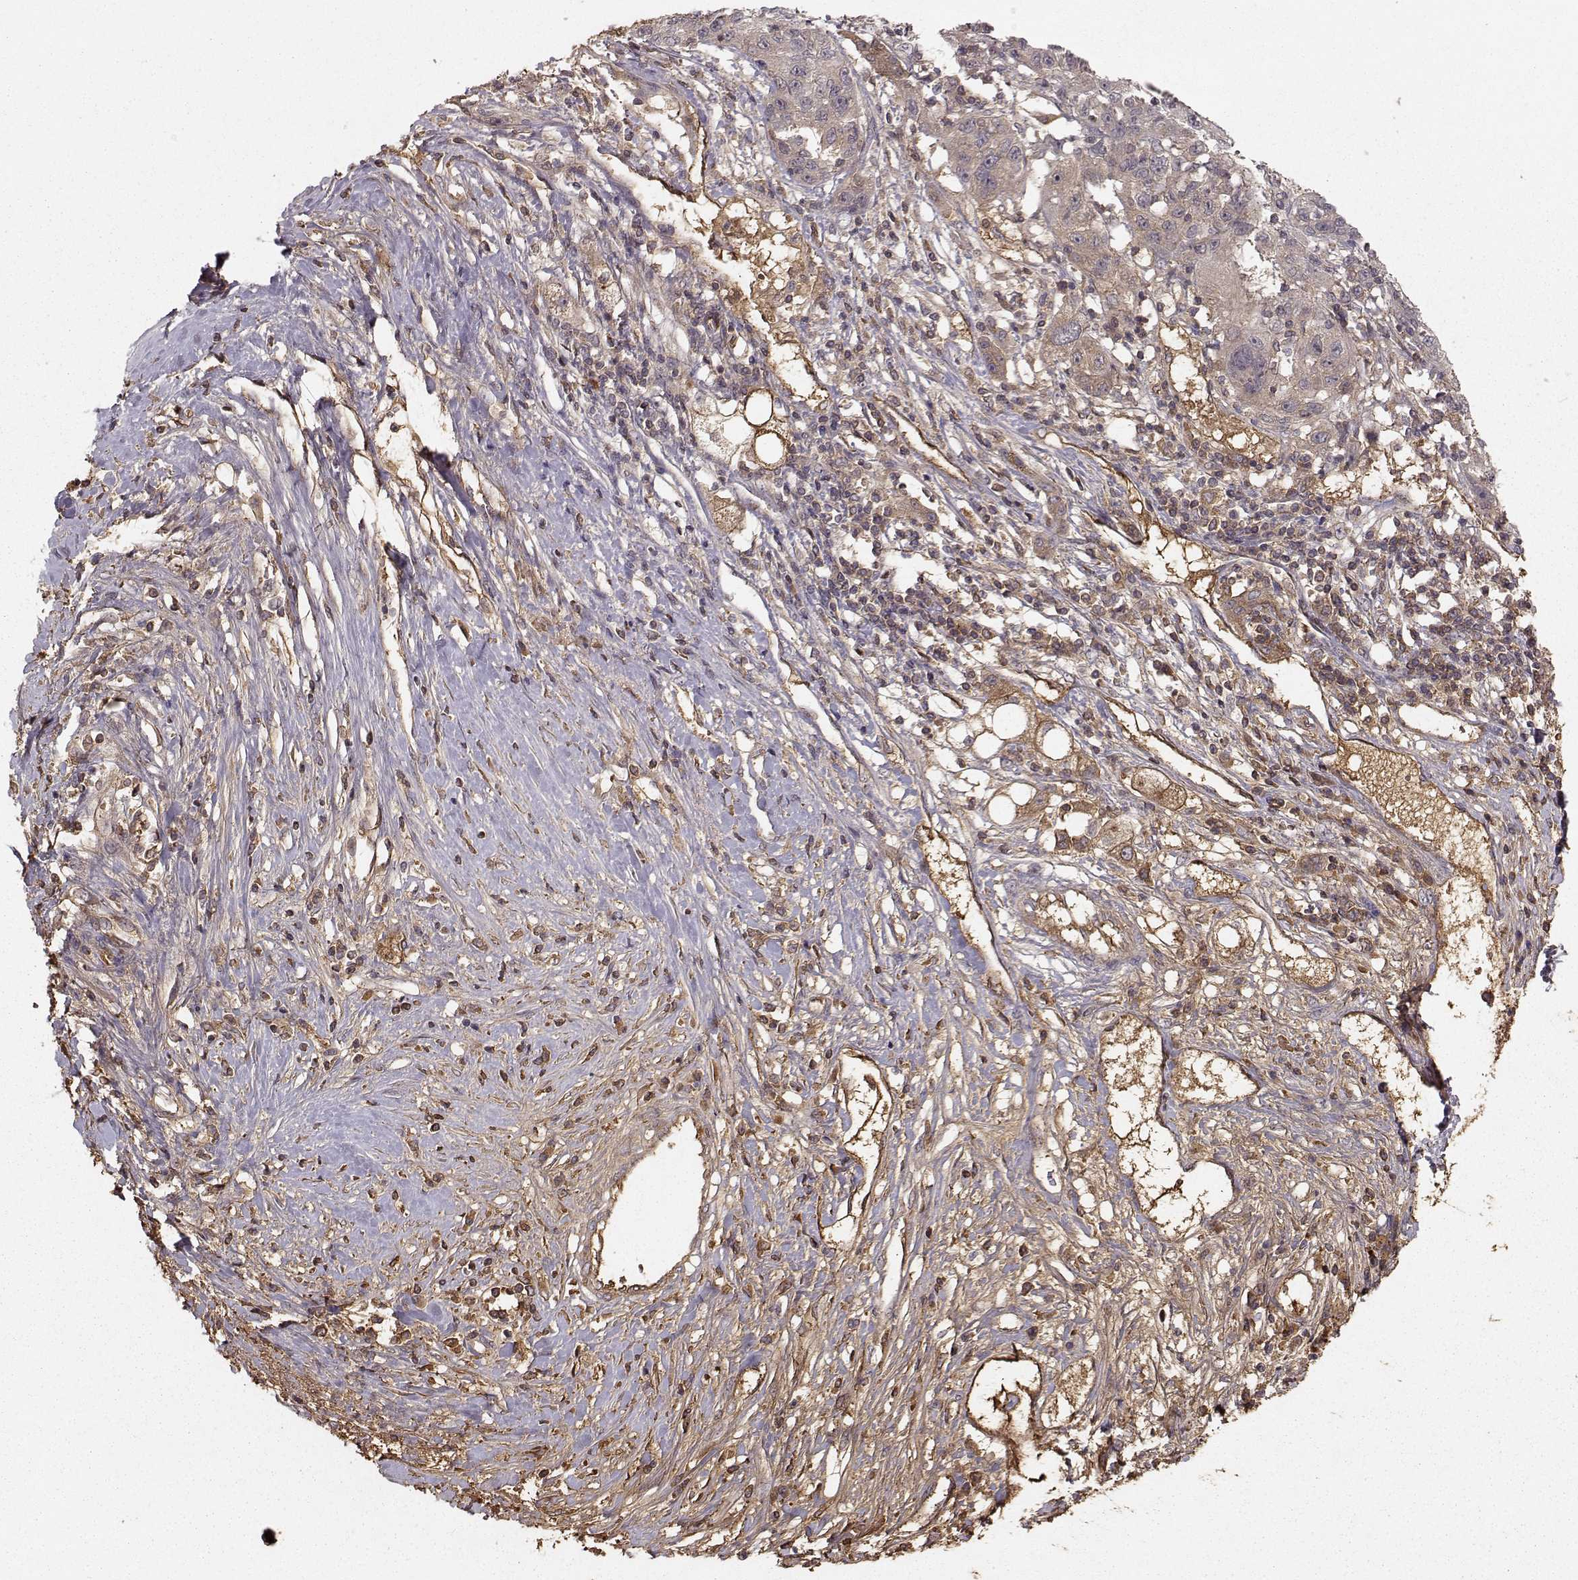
{"staining": {"intensity": "moderate", "quantity": "<25%", "location": "cytoplasmic/membranous"}, "tissue": "liver cancer", "cell_type": "Tumor cells", "image_type": "cancer", "snomed": [{"axis": "morphology", "description": "Adenocarcinoma, NOS"}, {"axis": "morphology", "description": "Cholangiocarcinoma"}, {"axis": "topography", "description": "Liver"}], "caption": "Liver adenocarcinoma tissue exhibits moderate cytoplasmic/membranous expression in approximately <25% of tumor cells", "gene": "WNT6", "patient": {"sex": "male", "age": 64}}